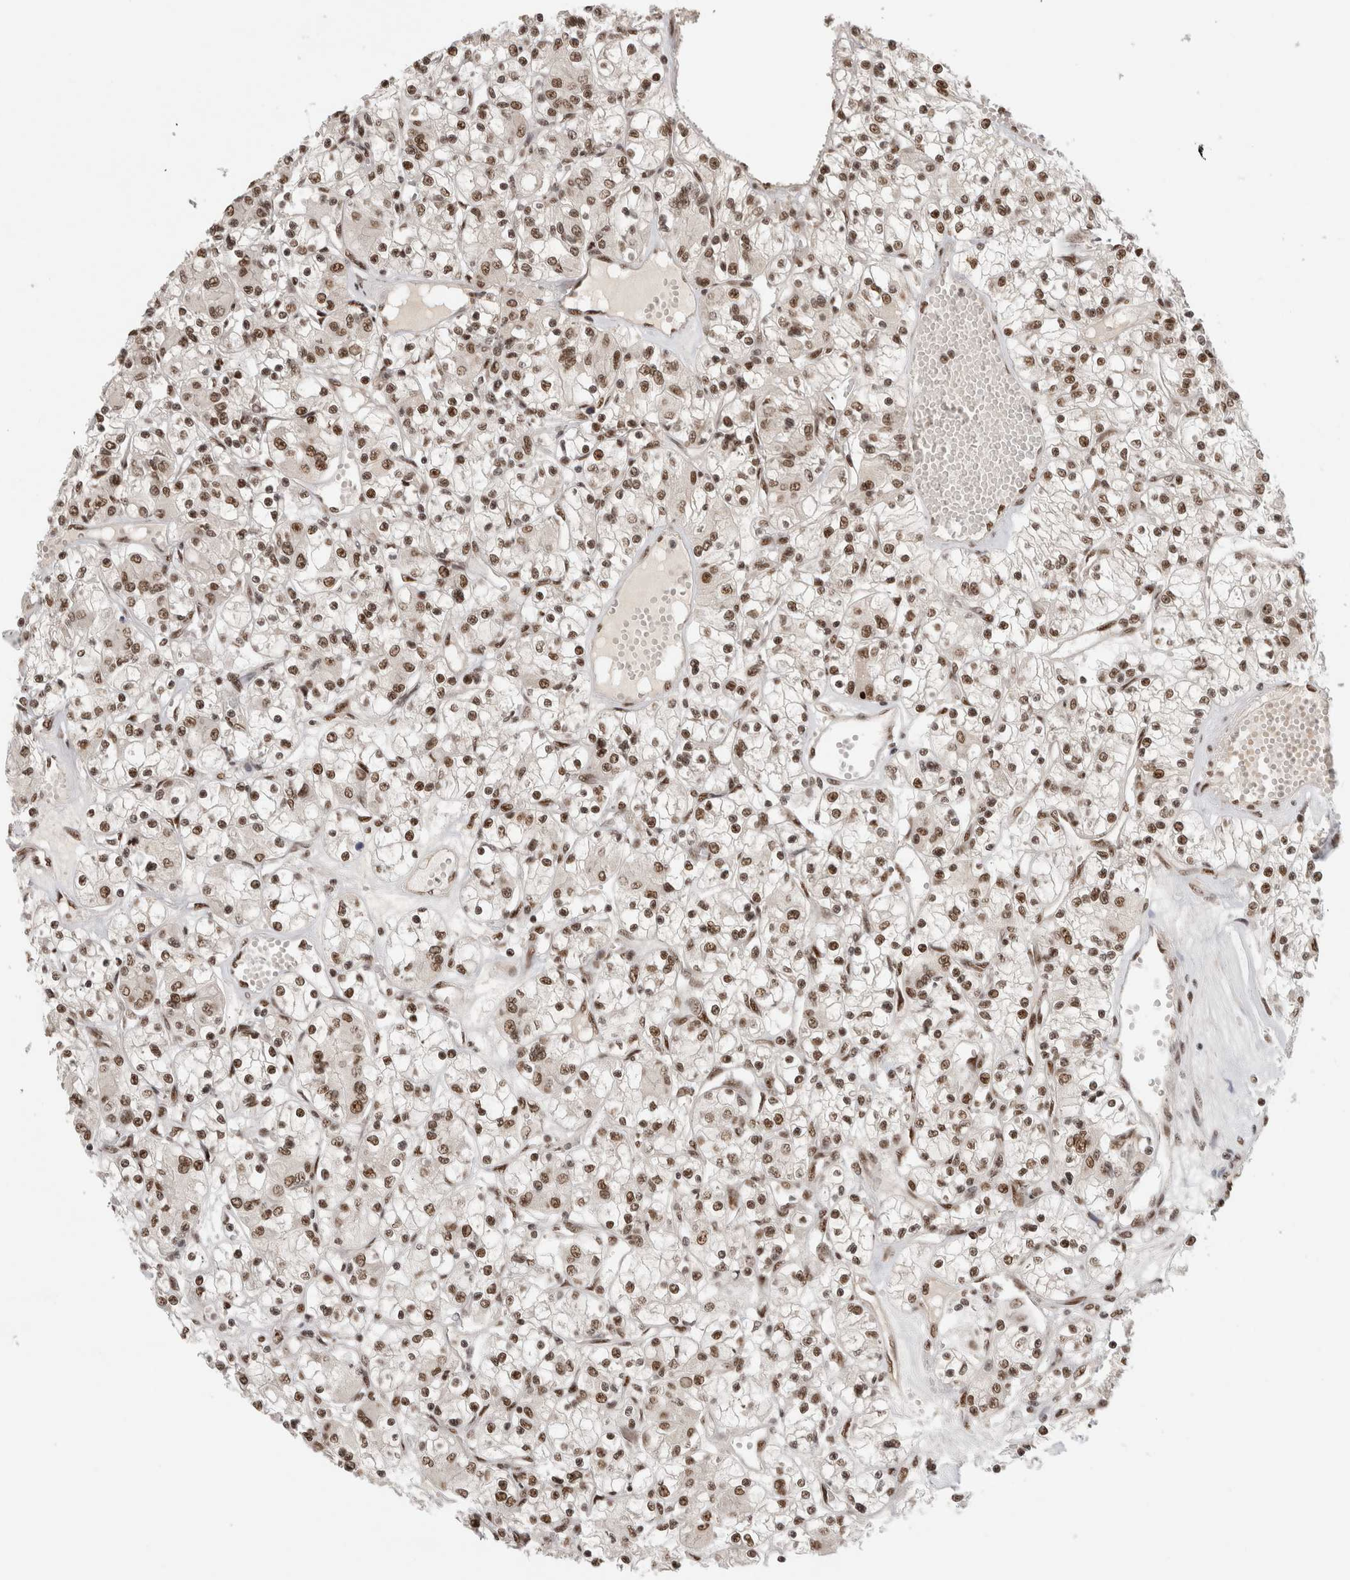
{"staining": {"intensity": "moderate", "quantity": ">75%", "location": "nuclear"}, "tissue": "renal cancer", "cell_type": "Tumor cells", "image_type": "cancer", "snomed": [{"axis": "morphology", "description": "Adenocarcinoma, NOS"}, {"axis": "topography", "description": "Kidney"}], "caption": "The image shows staining of renal adenocarcinoma, revealing moderate nuclear protein expression (brown color) within tumor cells.", "gene": "EBNA1BP2", "patient": {"sex": "female", "age": 59}}